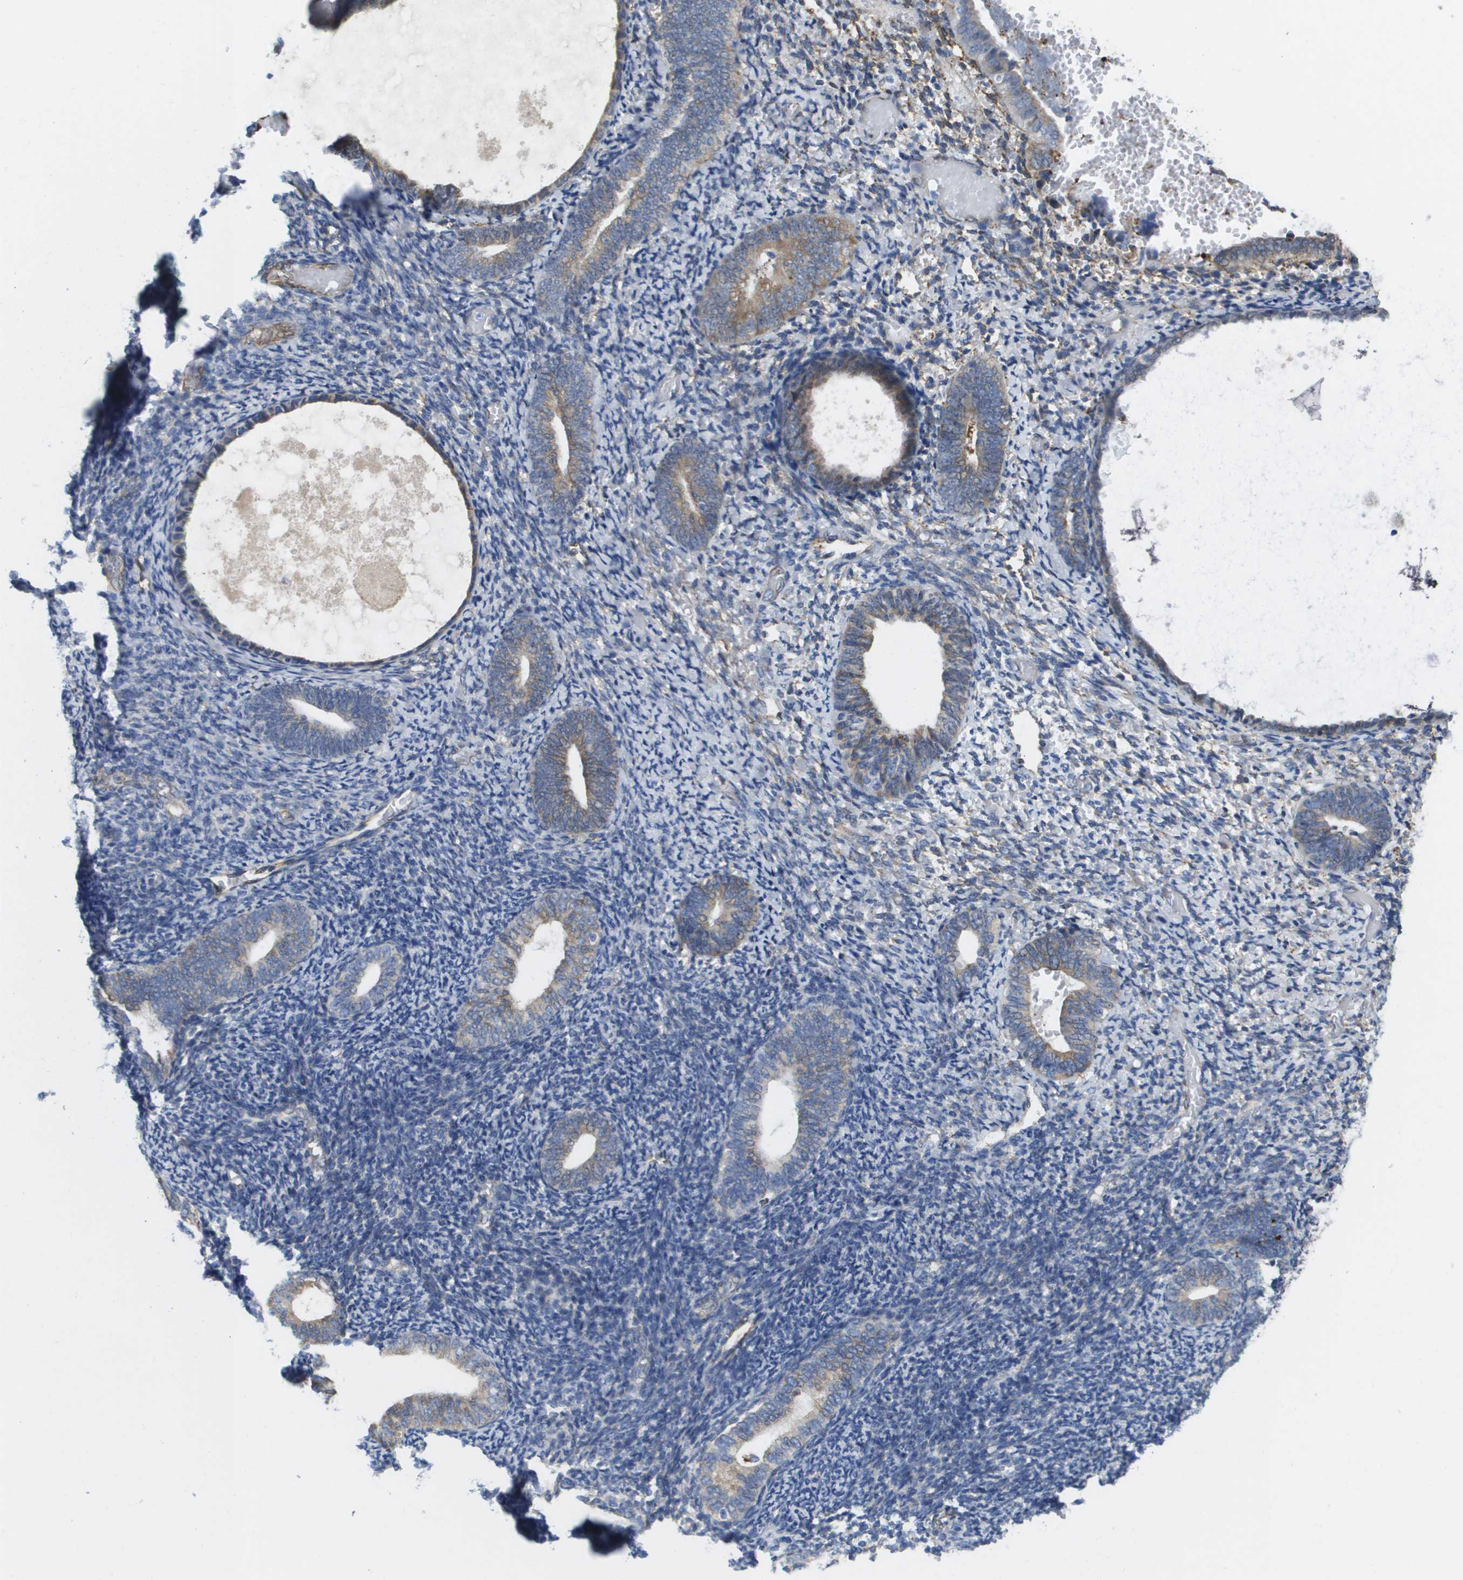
{"staining": {"intensity": "moderate", "quantity": "<25%", "location": "cytoplasmic/membranous"}, "tissue": "endometrium", "cell_type": "Cells in endometrial stroma", "image_type": "normal", "snomed": [{"axis": "morphology", "description": "Normal tissue, NOS"}, {"axis": "topography", "description": "Endometrium"}], "caption": "Immunohistochemistry (IHC) (DAB (3,3'-diaminobenzidine)) staining of unremarkable endometrium shows moderate cytoplasmic/membranous protein expression in approximately <25% of cells in endometrial stroma.", "gene": "ST3GAL2", "patient": {"sex": "female", "age": 66}}